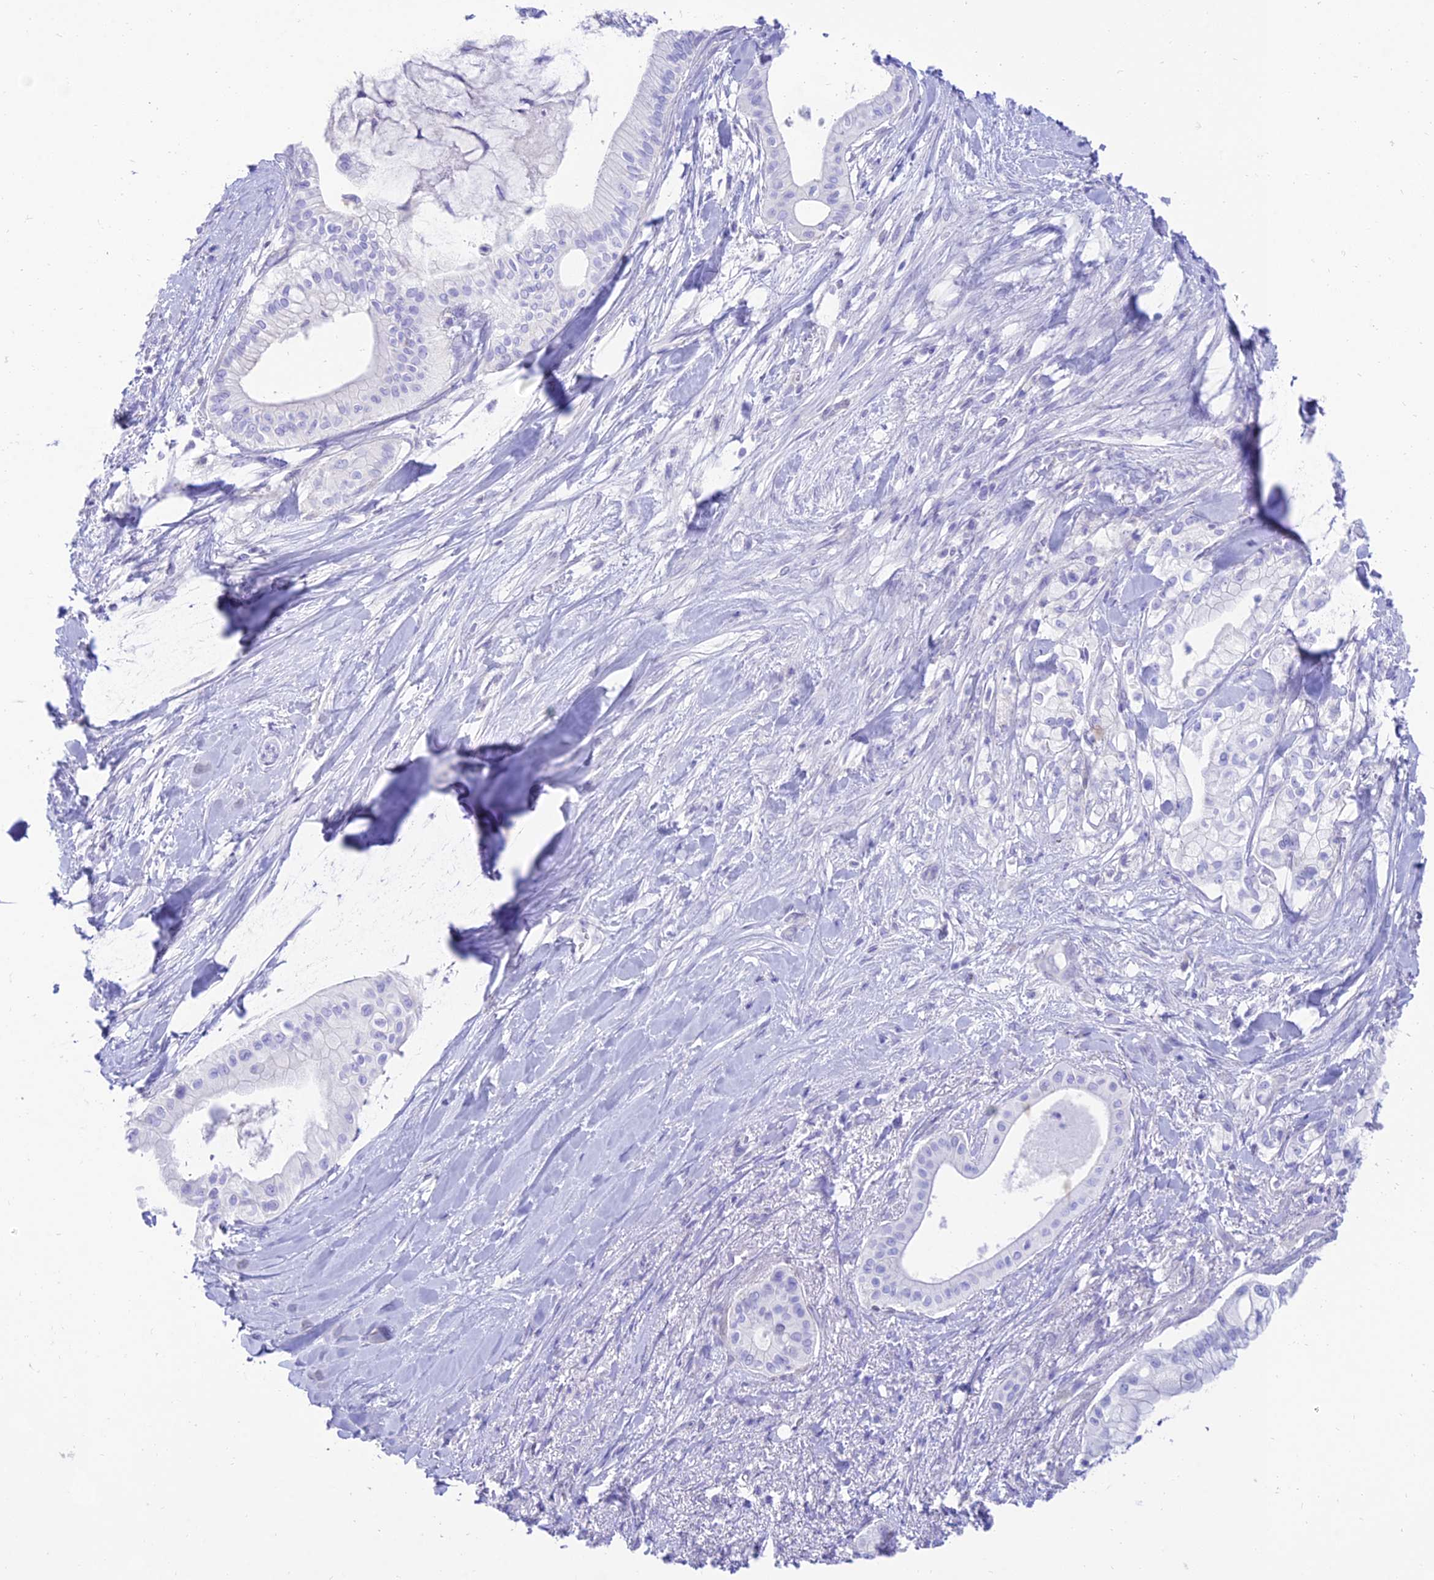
{"staining": {"intensity": "negative", "quantity": "none", "location": "none"}, "tissue": "pancreatic cancer", "cell_type": "Tumor cells", "image_type": "cancer", "snomed": [{"axis": "morphology", "description": "Adenocarcinoma, NOS"}, {"axis": "topography", "description": "Pancreas"}], "caption": "DAB immunohistochemical staining of human pancreatic adenocarcinoma reveals no significant staining in tumor cells.", "gene": "TAC3", "patient": {"sex": "male", "age": 78}}